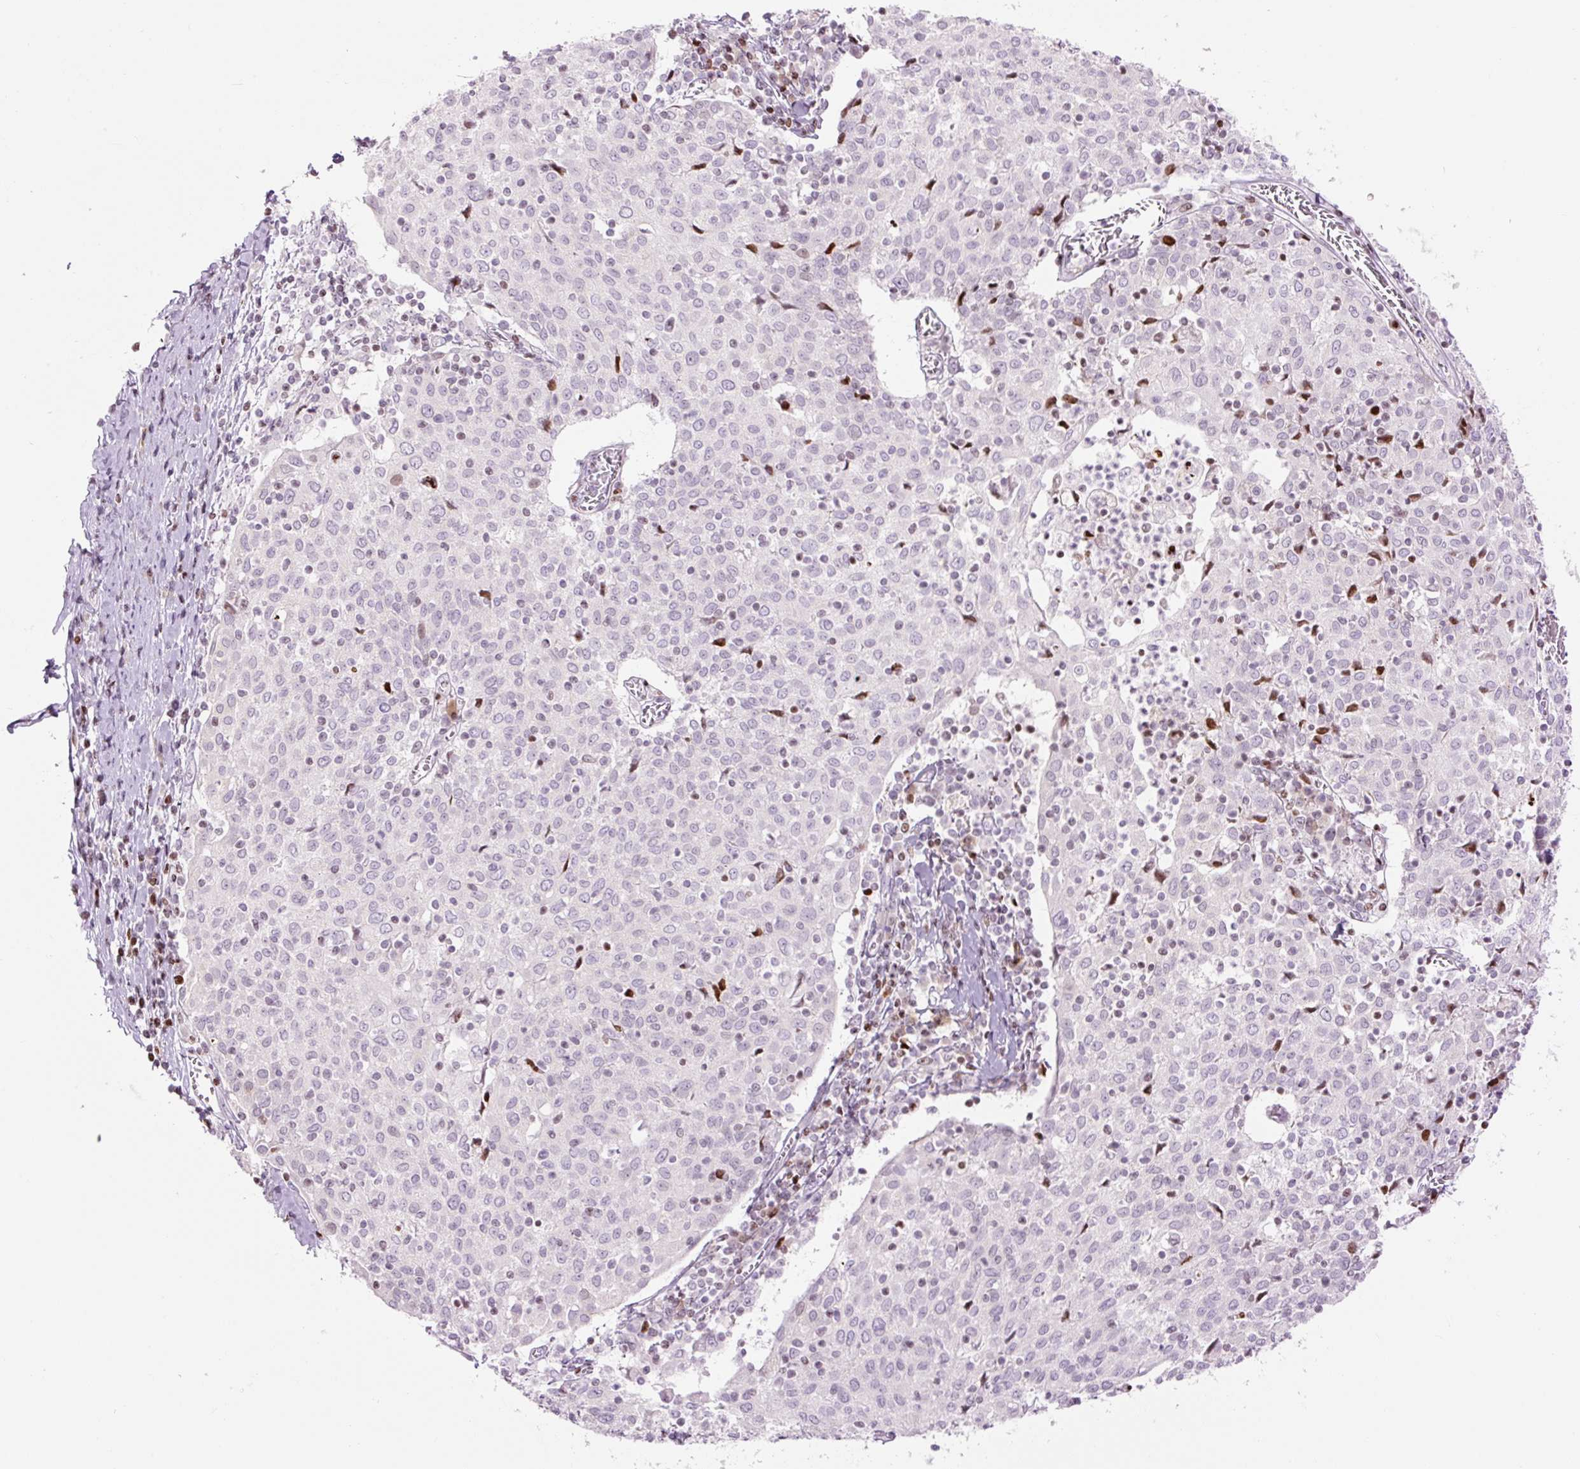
{"staining": {"intensity": "negative", "quantity": "none", "location": "none"}, "tissue": "cervical cancer", "cell_type": "Tumor cells", "image_type": "cancer", "snomed": [{"axis": "morphology", "description": "Squamous cell carcinoma, NOS"}, {"axis": "topography", "description": "Cervix"}], "caption": "This is a photomicrograph of immunohistochemistry staining of squamous cell carcinoma (cervical), which shows no positivity in tumor cells. The staining was performed using DAB to visualize the protein expression in brown, while the nuclei were stained in blue with hematoxylin (Magnification: 20x).", "gene": "TMEM177", "patient": {"sex": "female", "age": 52}}